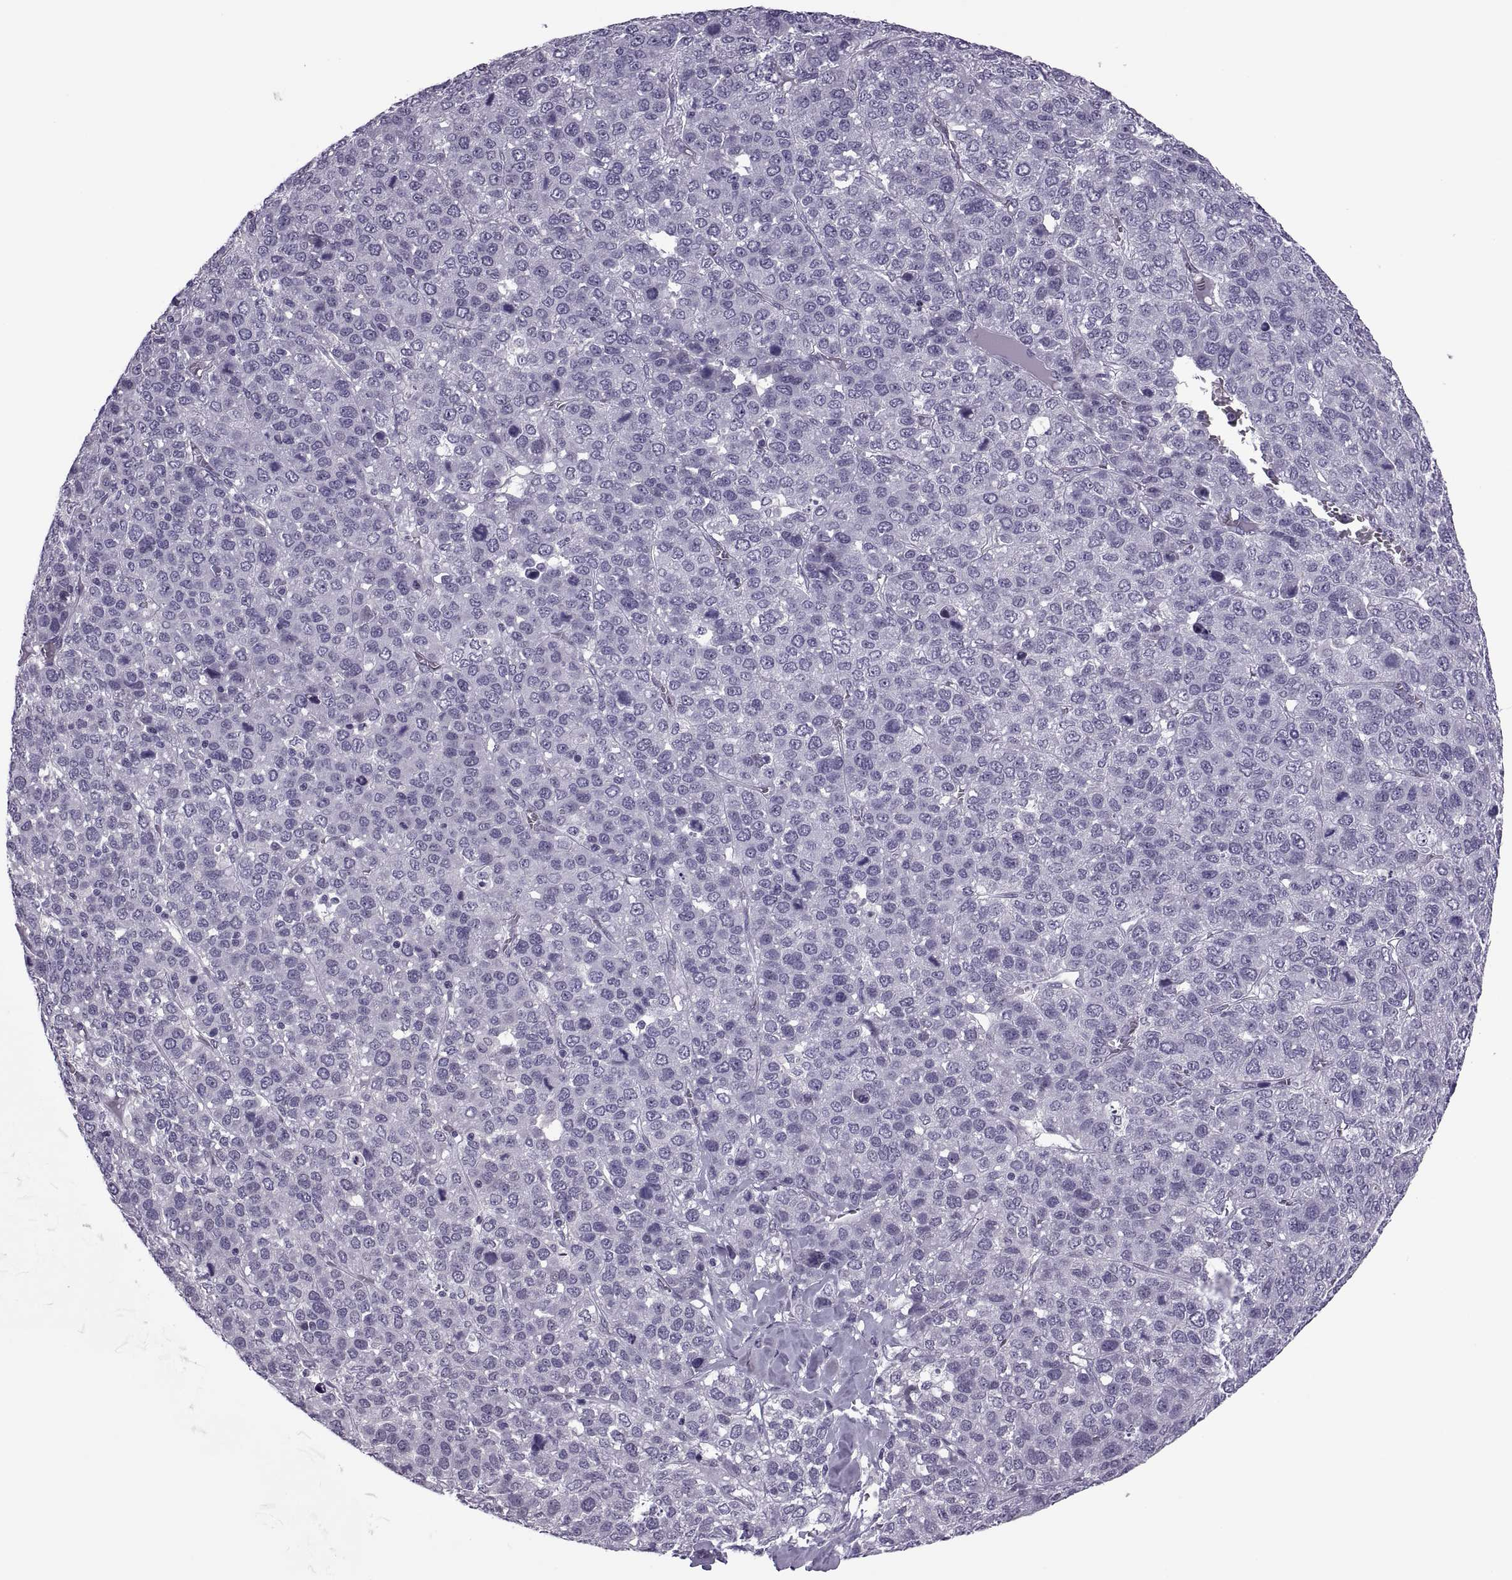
{"staining": {"intensity": "negative", "quantity": "none", "location": "none"}, "tissue": "liver cancer", "cell_type": "Tumor cells", "image_type": "cancer", "snomed": [{"axis": "morphology", "description": "Carcinoma, Hepatocellular, NOS"}, {"axis": "topography", "description": "Liver"}], "caption": "An image of hepatocellular carcinoma (liver) stained for a protein exhibits no brown staining in tumor cells.", "gene": "SYNGR4", "patient": {"sex": "male", "age": 69}}